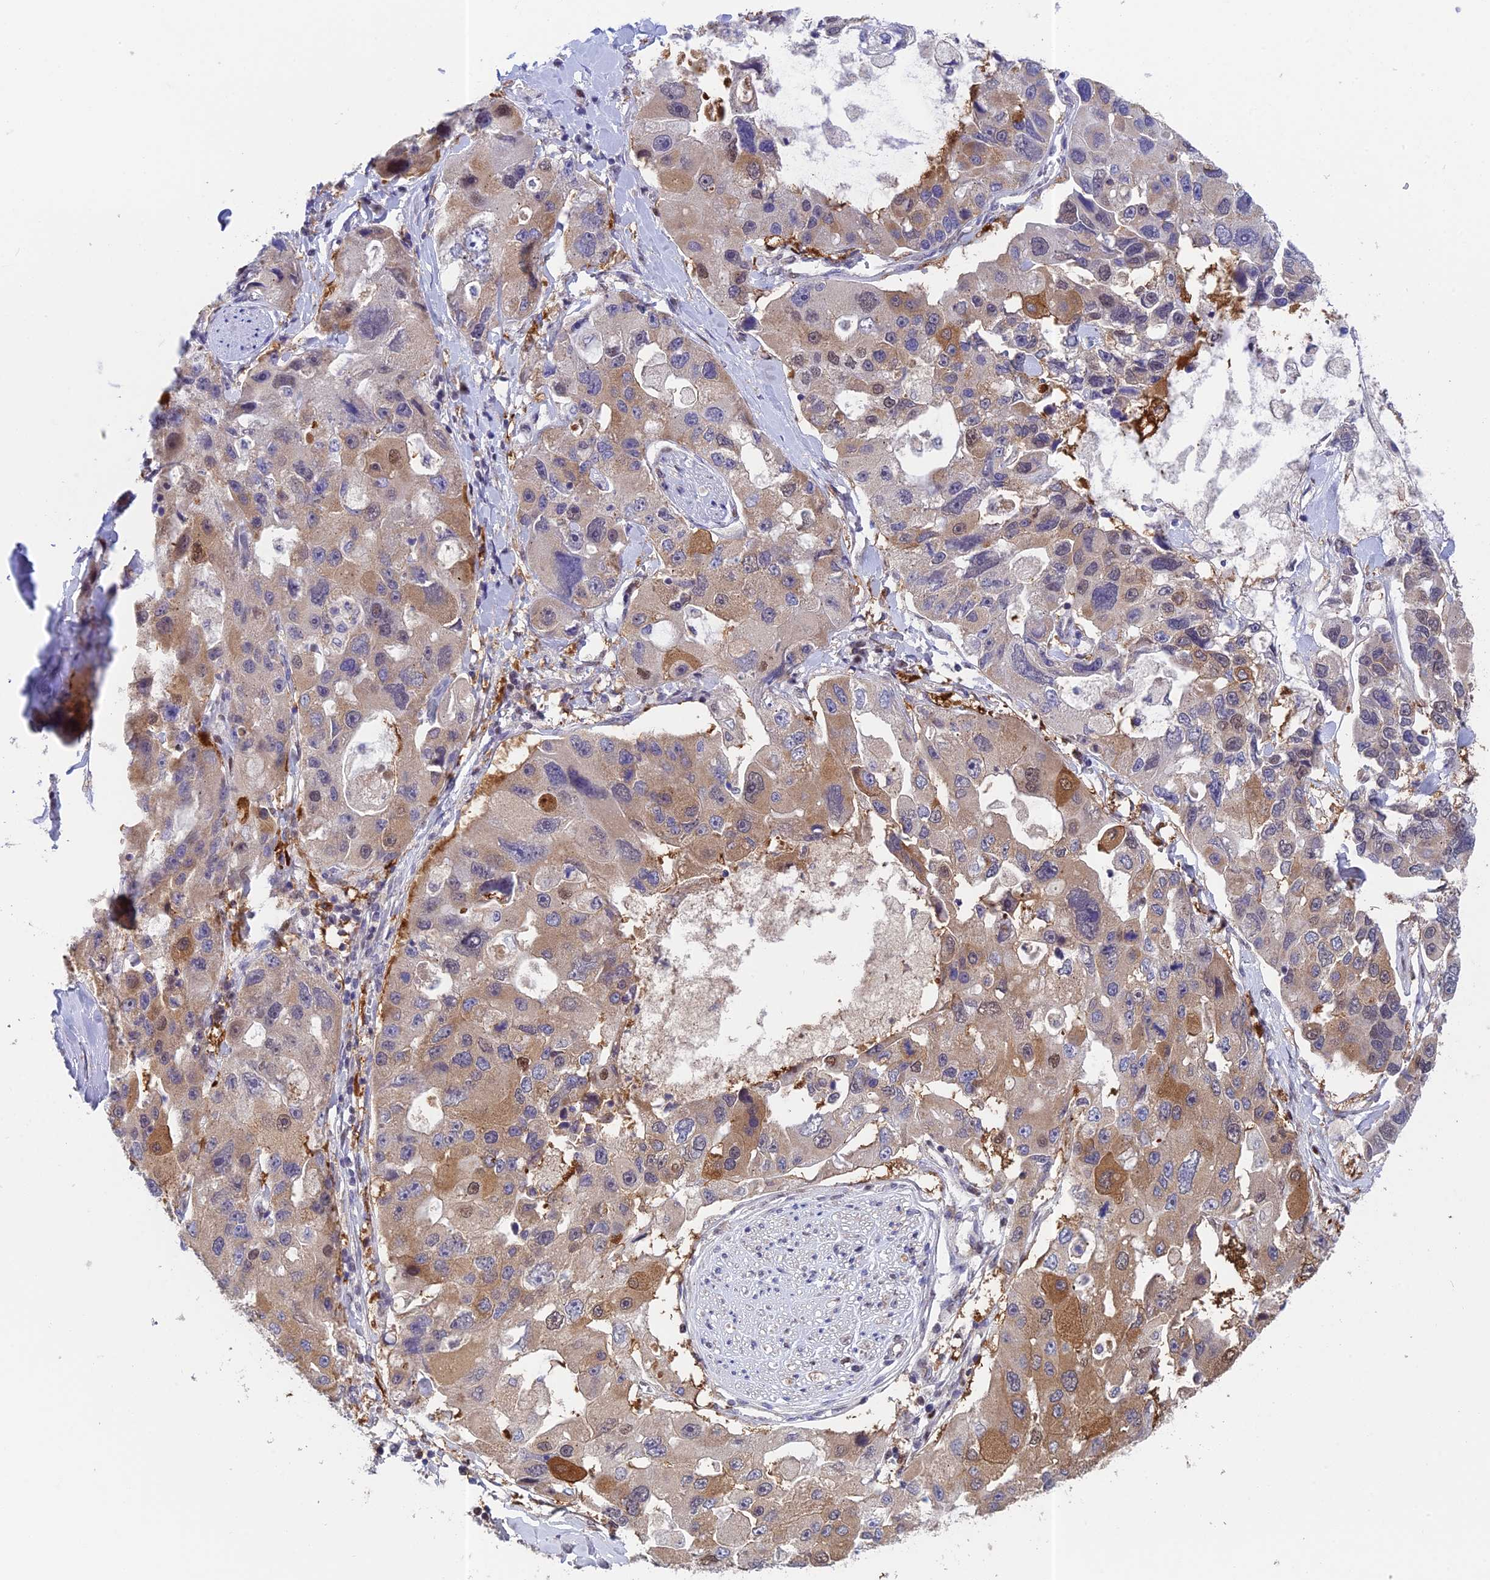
{"staining": {"intensity": "moderate", "quantity": "25%-75%", "location": "cytoplasmic/membranous"}, "tissue": "lung cancer", "cell_type": "Tumor cells", "image_type": "cancer", "snomed": [{"axis": "morphology", "description": "Adenocarcinoma, NOS"}, {"axis": "topography", "description": "Lung"}], "caption": "Adenocarcinoma (lung) stained with DAB immunohistochemistry (IHC) displays medium levels of moderate cytoplasmic/membranous positivity in about 25%-75% of tumor cells.", "gene": "MRPL17", "patient": {"sex": "female", "age": 54}}